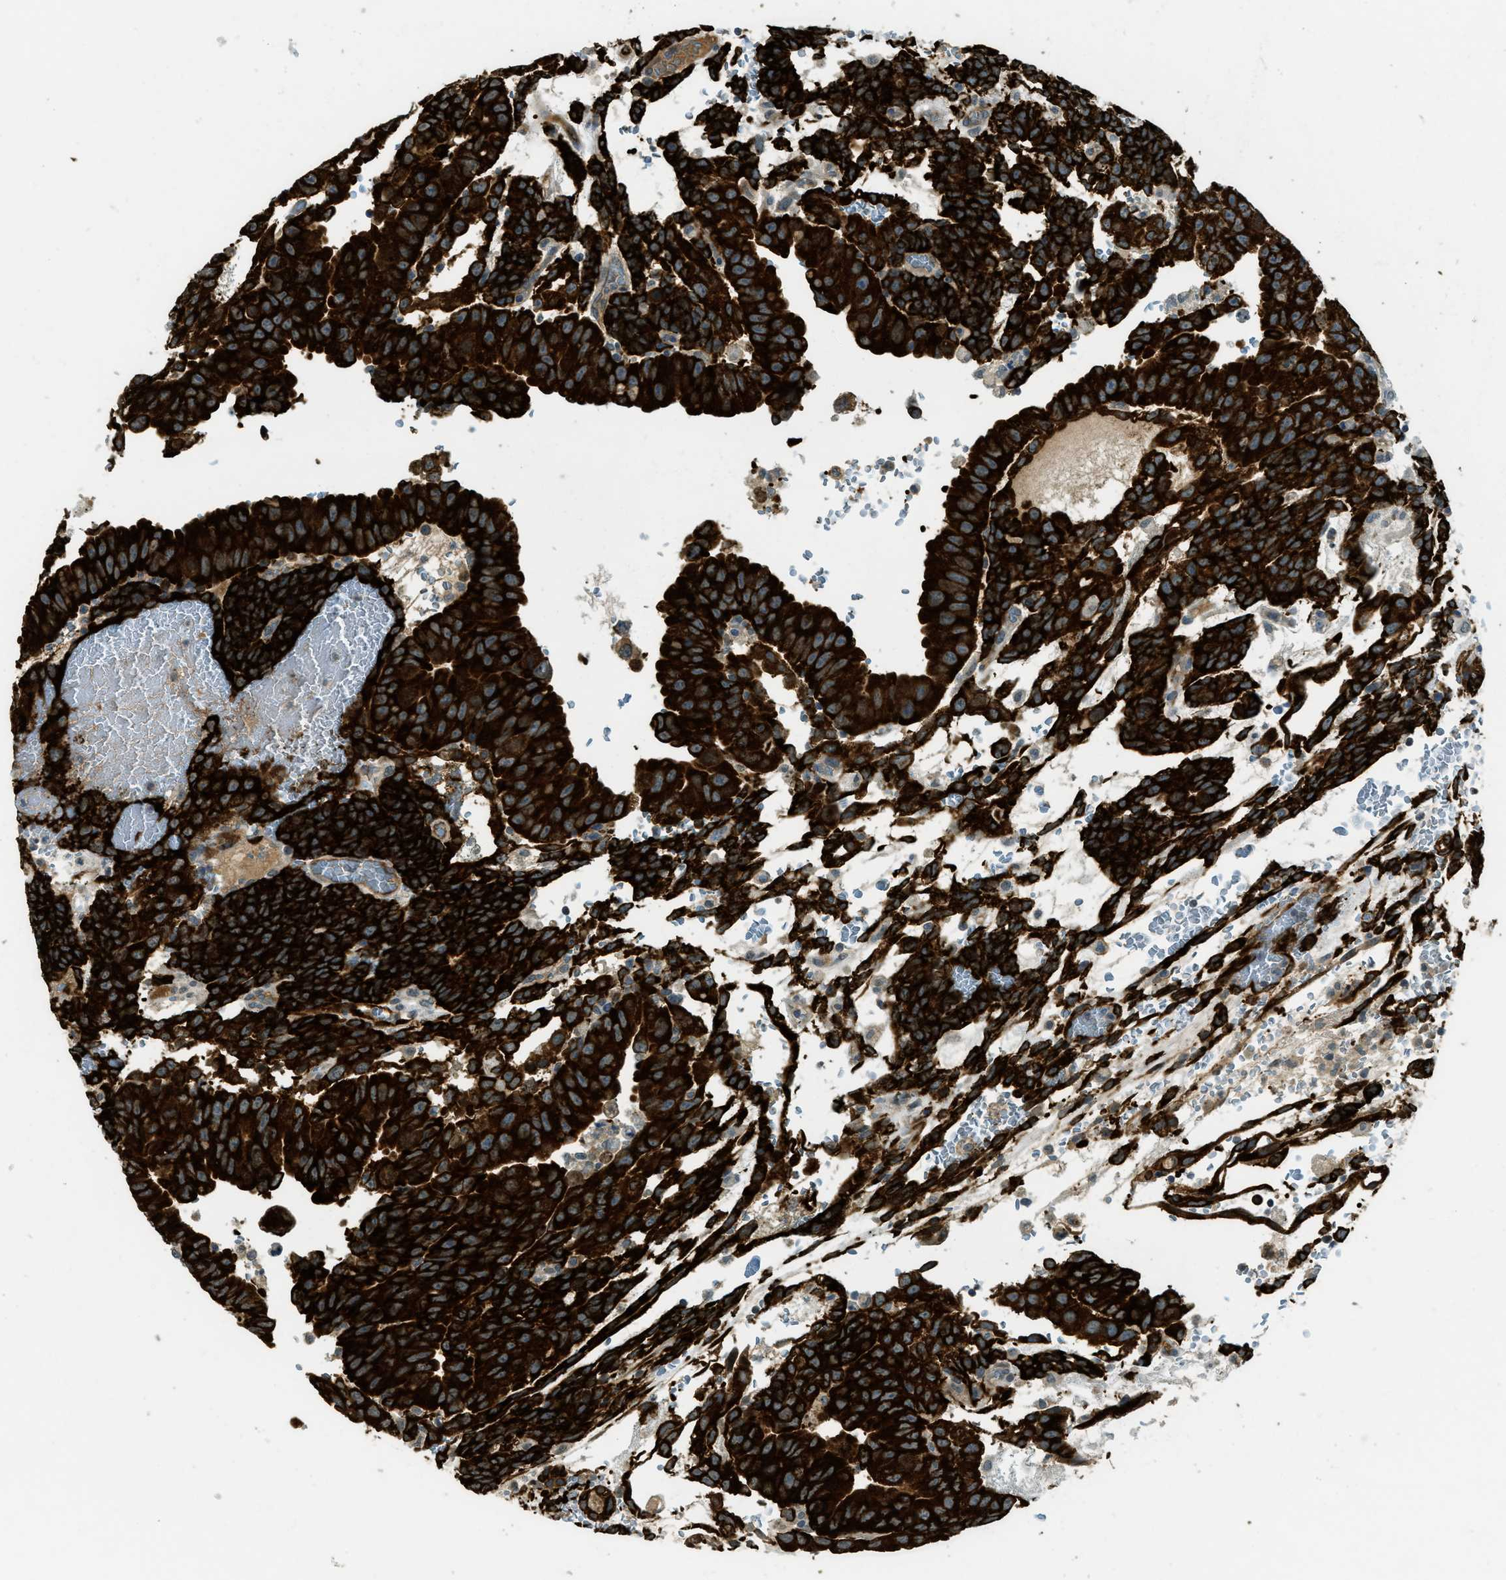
{"staining": {"intensity": "strong", "quantity": ">75%", "location": "cytoplasmic/membranous"}, "tissue": "testis cancer", "cell_type": "Tumor cells", "image_type": "cancer", "snomed": [{"axis": "morphology", "description": "Seminoma, NOS"}, {"axis": "morphology", "description": "Carcinoma, Embryonal, NOS"}, {"axis": "topography", "description": "Testis"}], "caption": "Protein staining reveals strong cytoplasmic/membranous positivity in about >75% of tumor cells in testis cancer.", "gene": "IGF2BP2", "patient": {"sex": "male", "age": 52}}